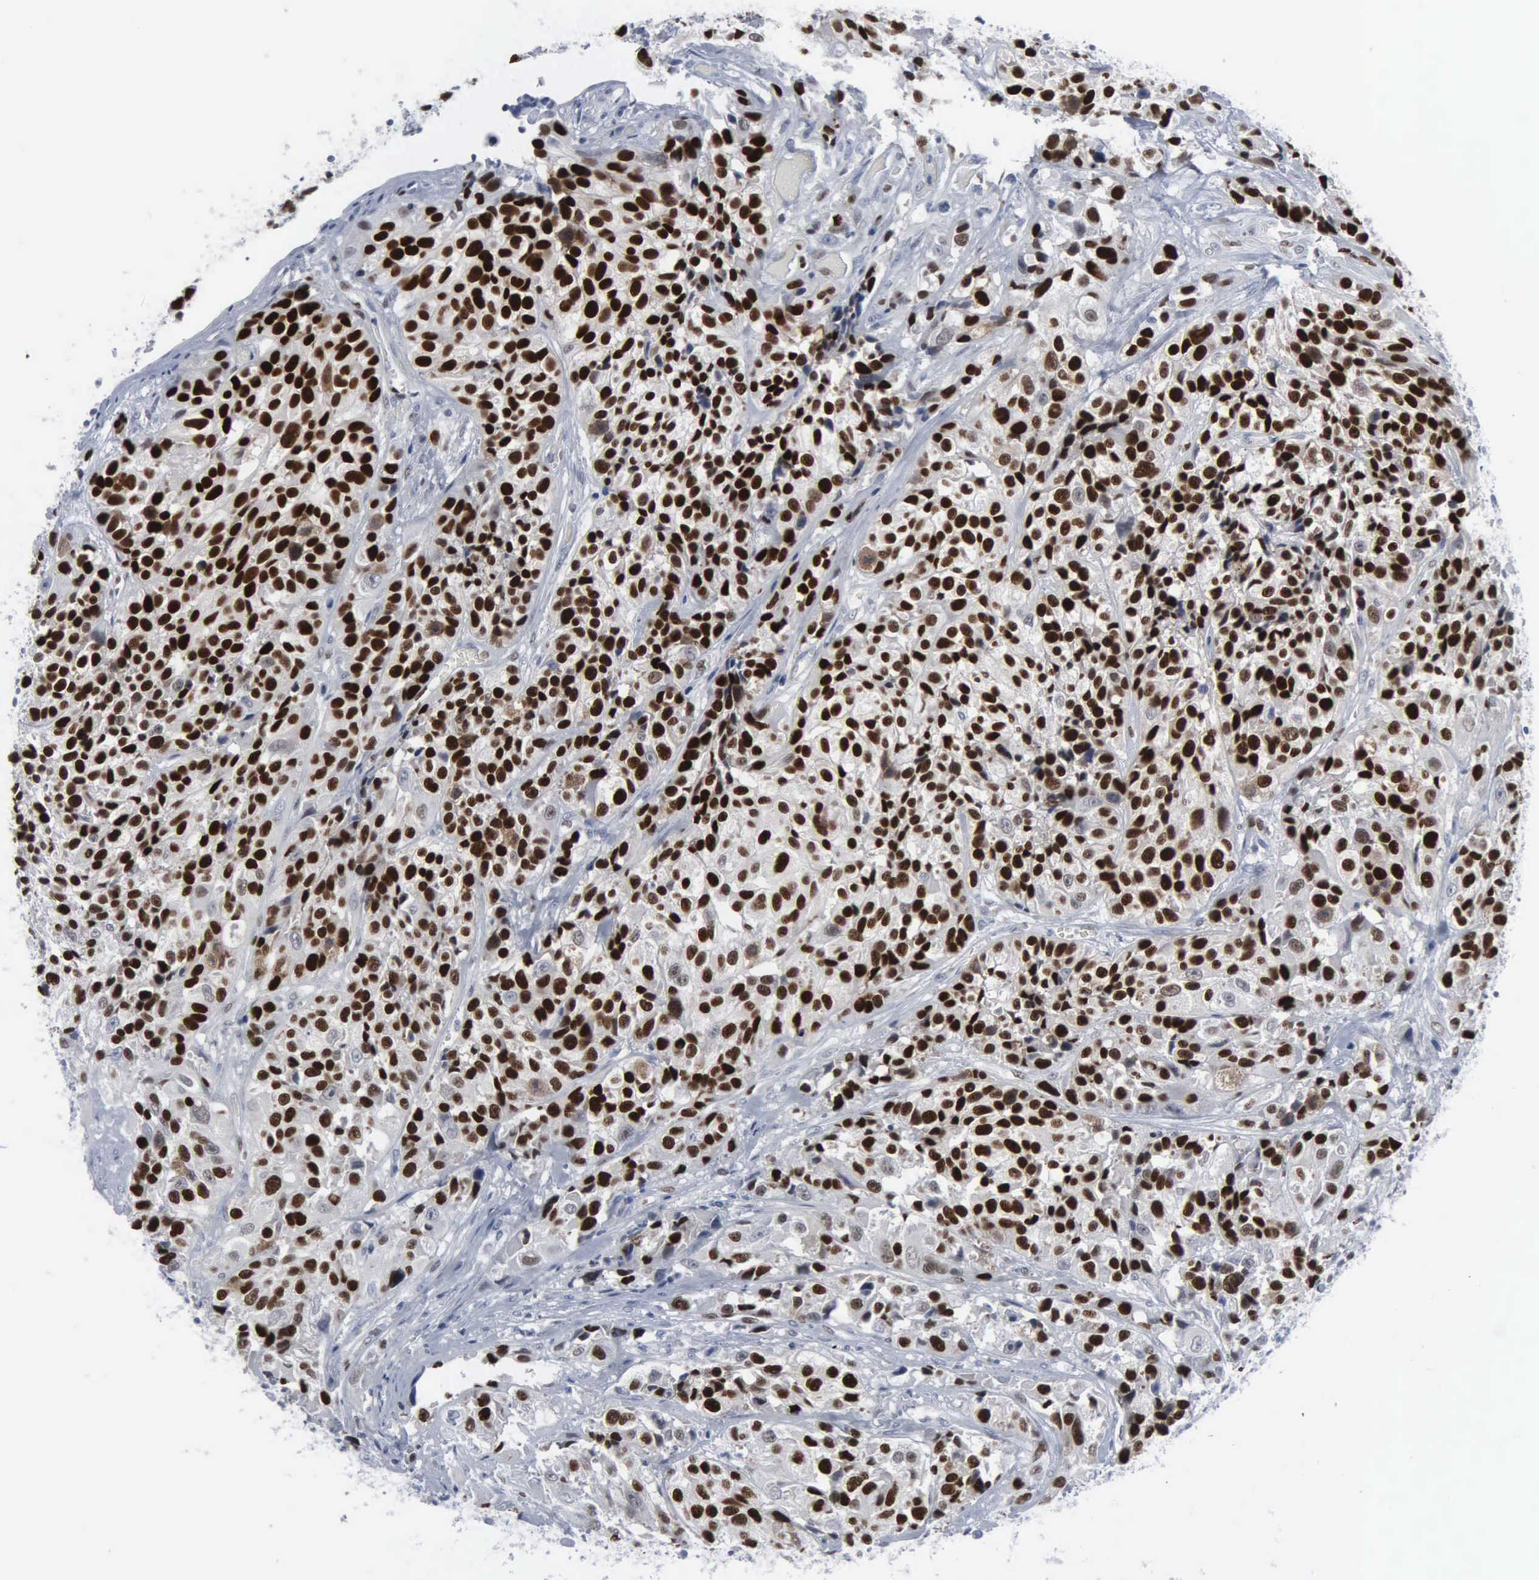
{"staining": {"intensity": "strong", "quantity": ">75%", "location": "nuclear"}, "tissue": "urothelial cancer", "cell_type": "Tumor cells", "image_type": "cancer", "snomed": [{"axis": "morphology", "description": "Urothelial carcinoma, High grade"}, {"axis": "topography", "description": "Urinary bladder"}], "caption": "About >75% of tumor cells in human urothelial cancer demonstrate strong nuclear protein staining as visualized by brown immunohistochemical staining.", "gene": "CCND3", "patient": {"sex": "female", "age": 81}}